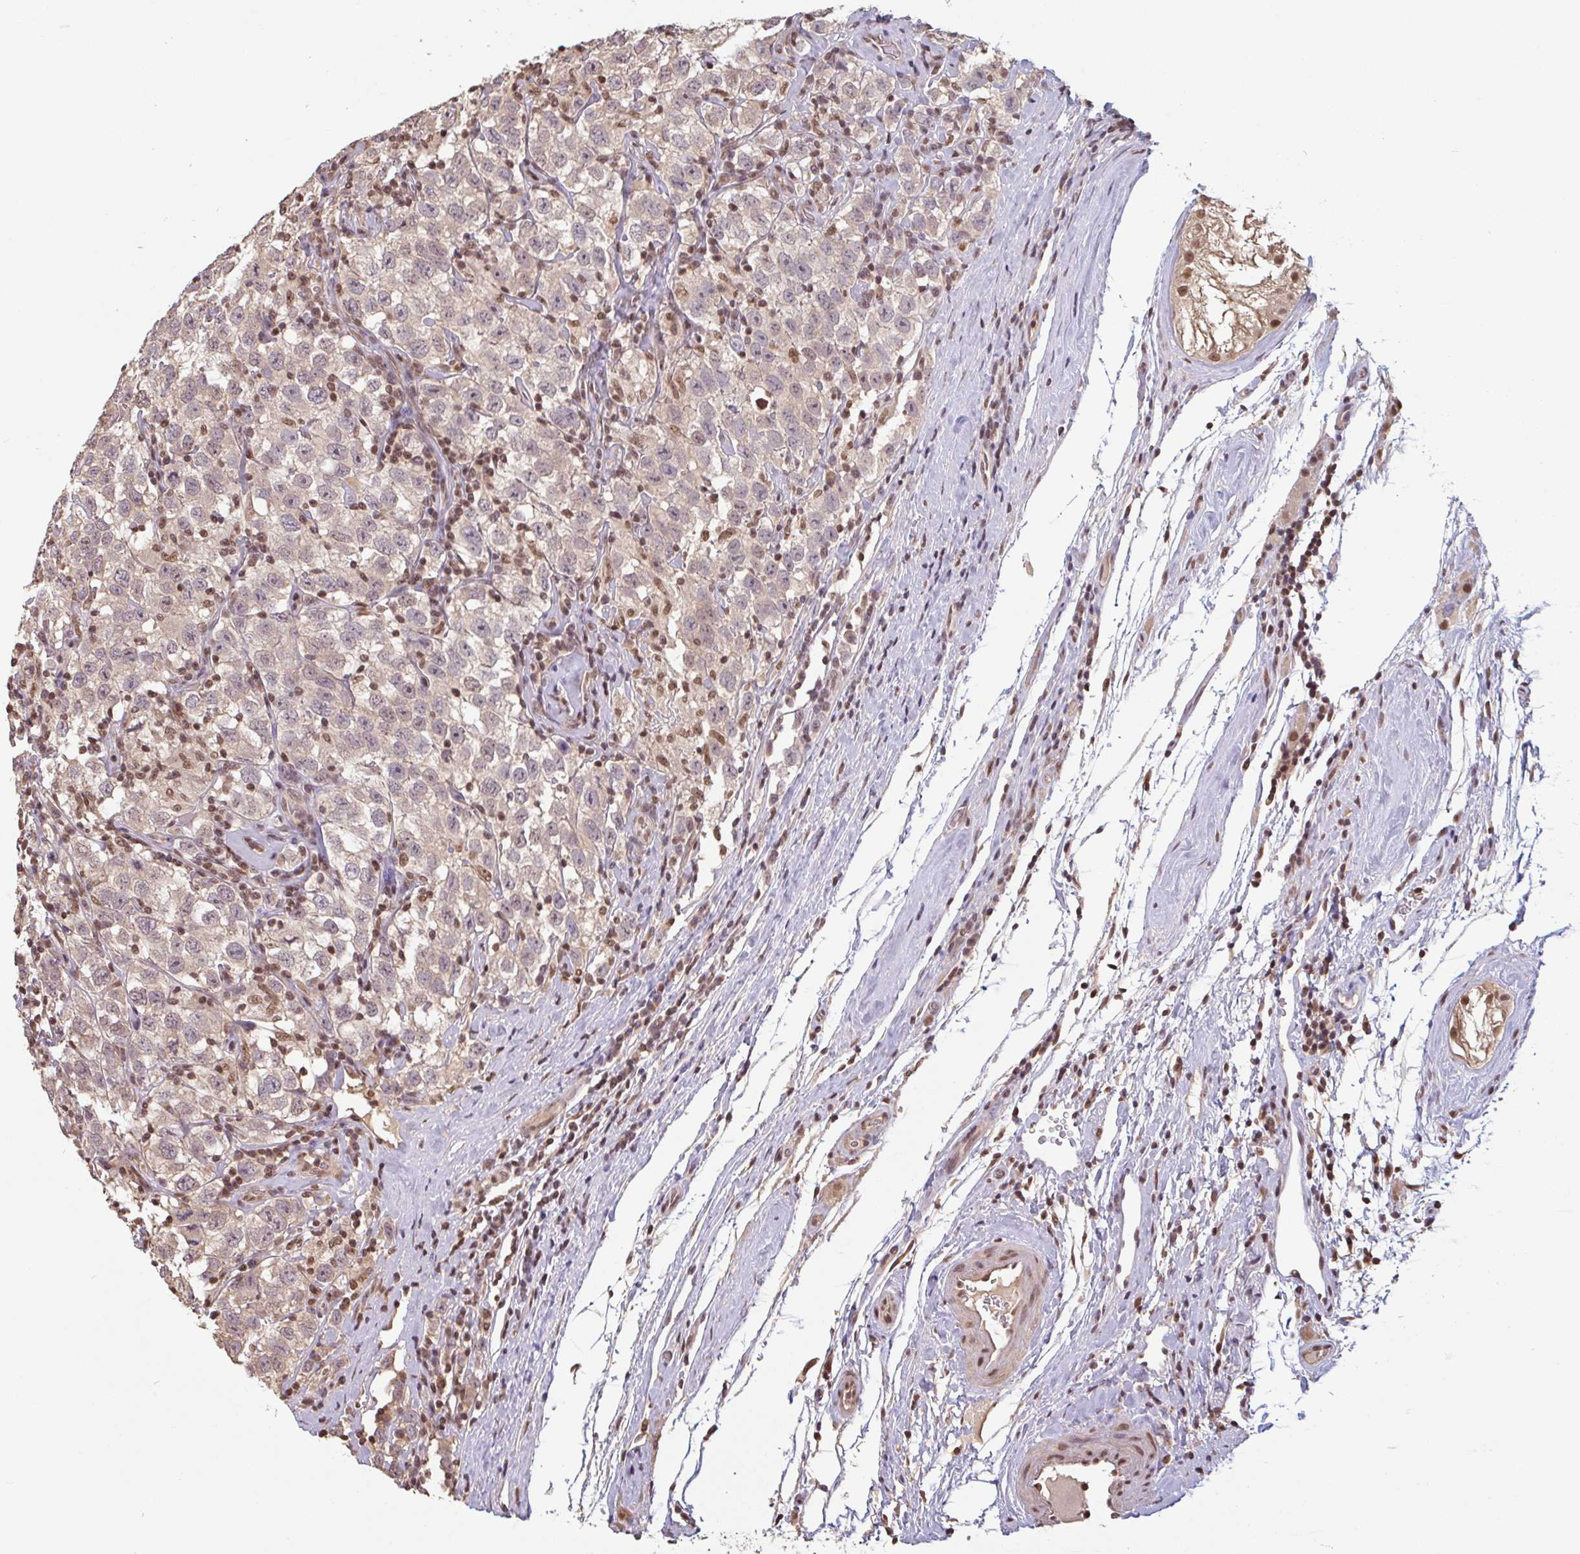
{"staining": {"intensity": "weak", "quantity": "25%-75%", "location": "nuclear"}, "tissue": "testis cancer", "cell_type": "Tumor cells", "image_type": "cancer", "snomed": [{"axis": "morphology", "description": "Seminoma, NOS"}, {"axis": "topography", "description": "Testis"}], "caption": "High-magnification brightfield microscopy of testis cancer stained with DAB (brown) and counterstained with hematoxylin (blue). tumor cells exhibit weak nuclear staining is identified in about25%-75% of cells. The staining was performed using DAB, with brown indicating positive protein expression. Nuclei are stained blue with hematoxylin.", "gene": "DR1", "patient": {"sex": "male", "age": 41}}